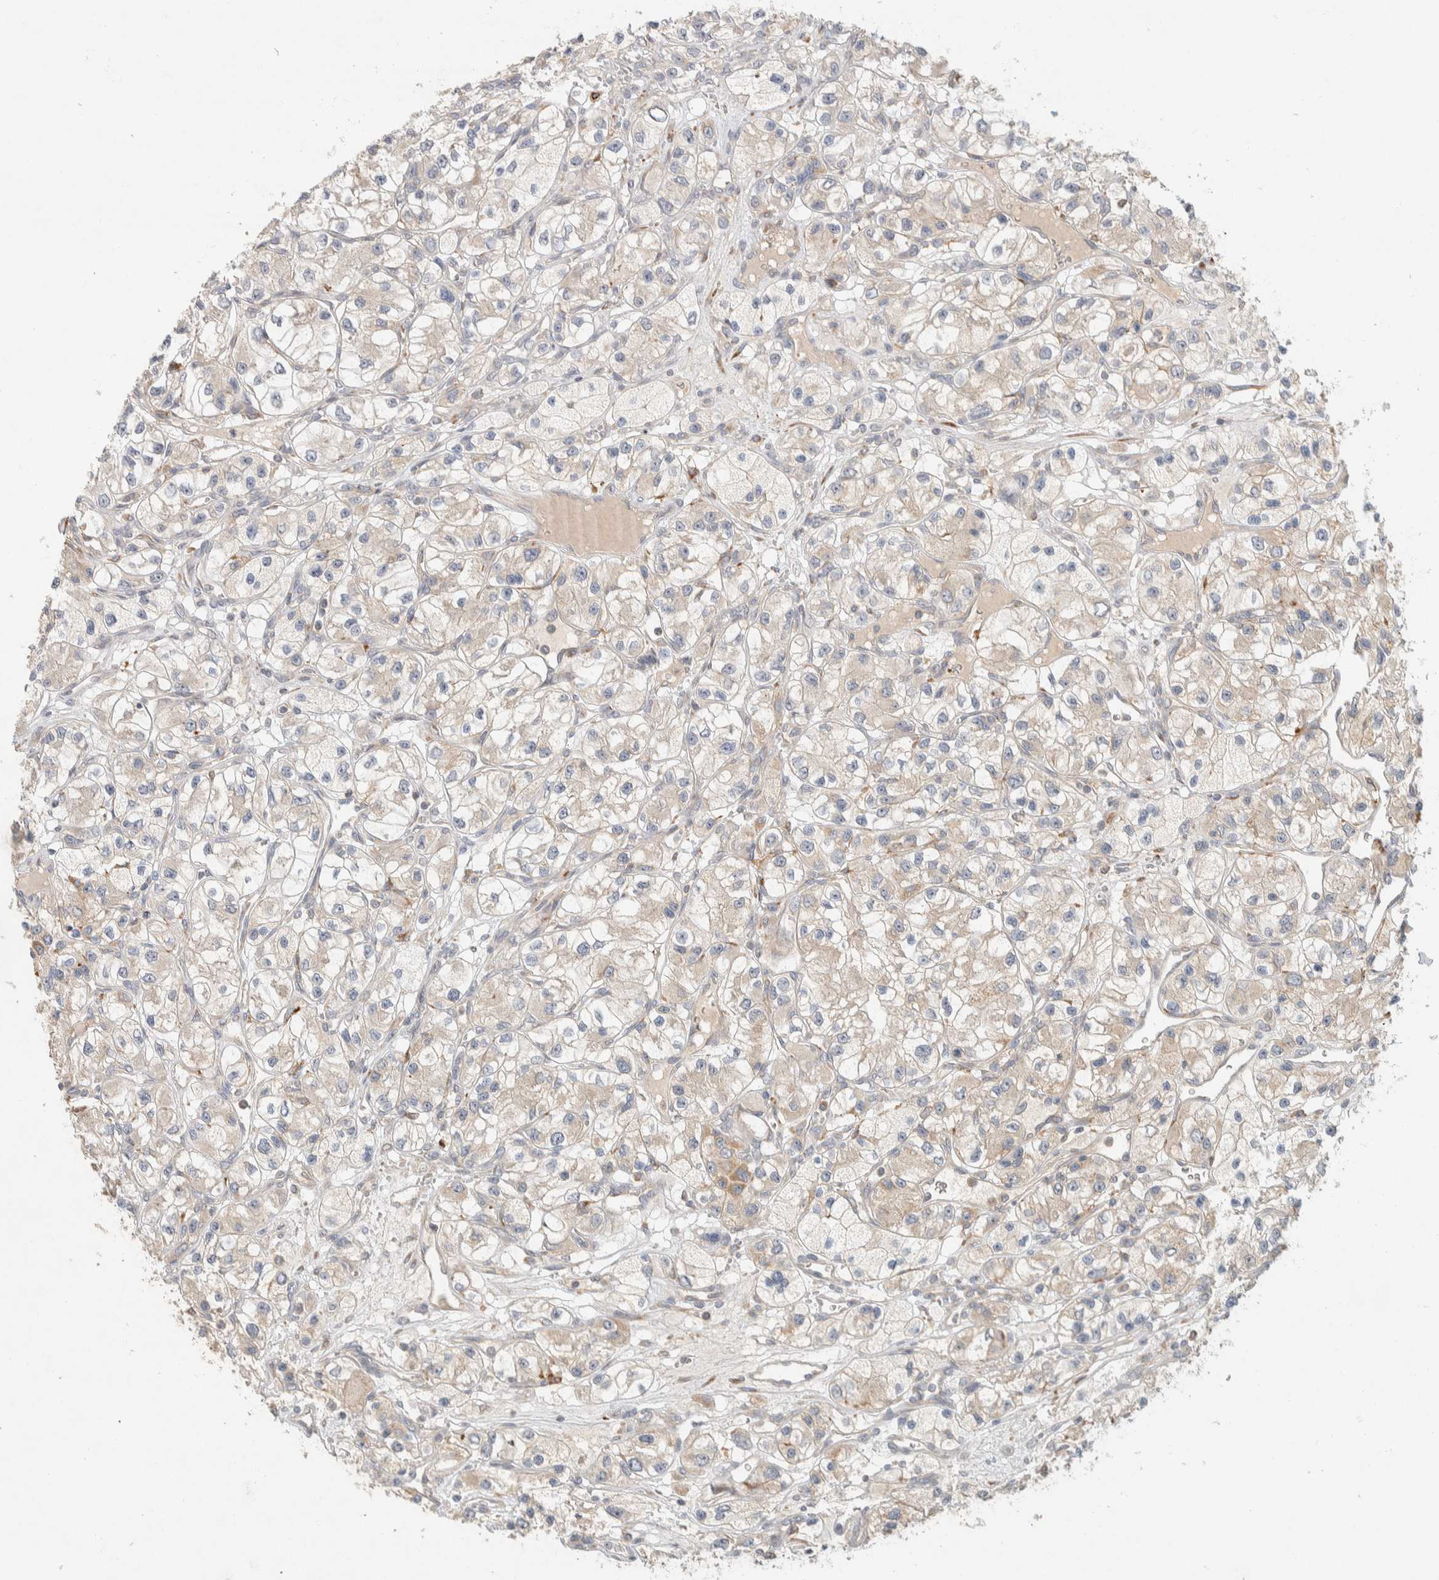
{"staining": {"intensity": "weak", "quantity": "<25%", "location": "cytoplasmic/membranous"}, "tissue": "renal cancer", "cell_type": "Tumor cells", "image_type": "cancer", "snomed": [{"axis": "morphology", "description": "Adenocarcinoma, NOS"}, {"axis": "topography", "description": "Kidney"}], "caption": "Renal cancer (adenocarcinoma) was stained to show a protein in brown. There is no significant positivity in tumor cells.", "gene": "KIF9", "patient": {"sex": "female", "age": 57}}